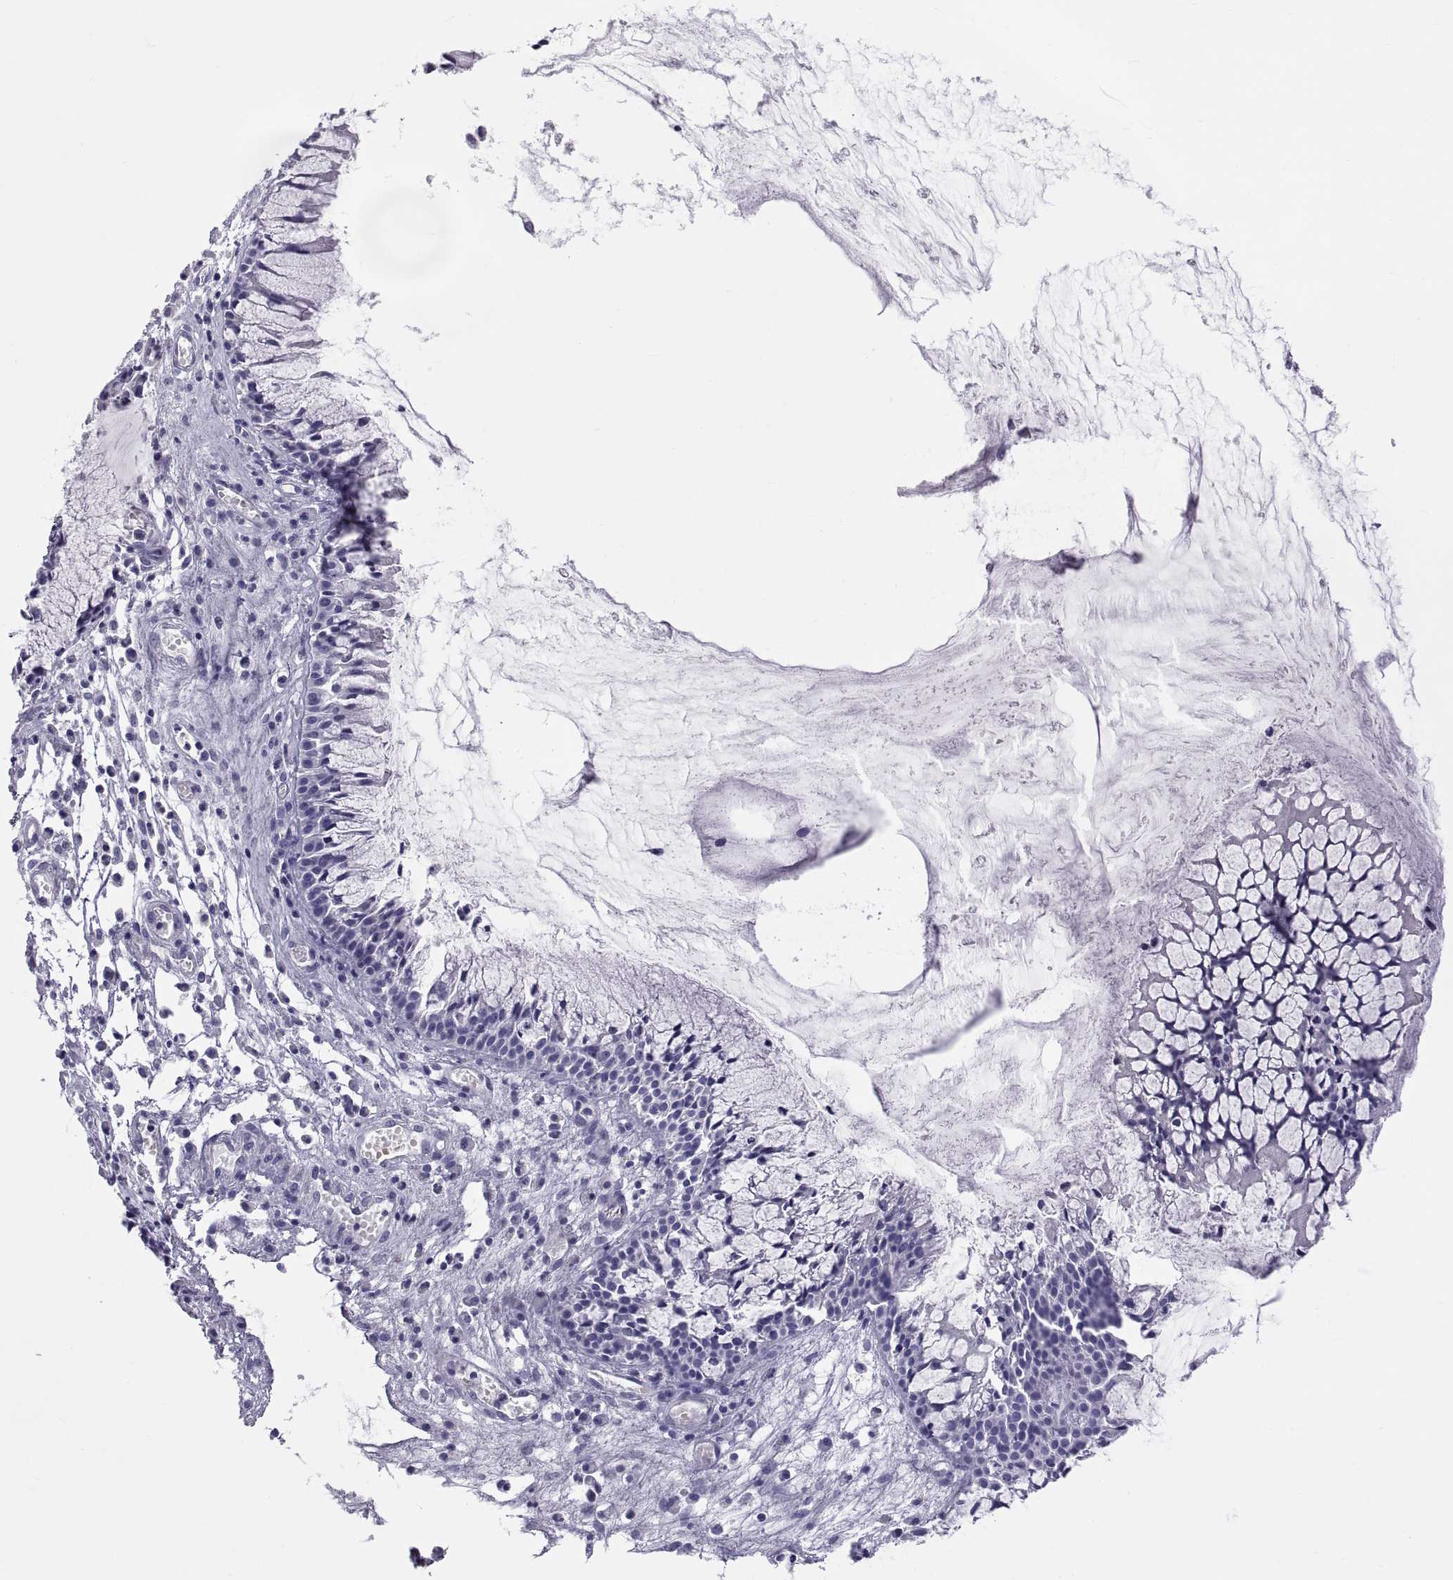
{"staining": {"intensity": "negative", "quantity": "none", "location": "none"}, "tissue": "nasopharynx", "cell_type": "Respiratory epithelial cells", "image_type": "normal", "snomed": [{"axis": "morphology", "description": "Normal tissue, NOS"}, {"axis": "topography", "description": "Nasopharynx"}], "caption": "Immunohistochemistry of benign nasopharynx reveals no expression in respiratory epithelial cells.", "gene": "RNASE12", "patient": {"sex": "female", "age": 47}}